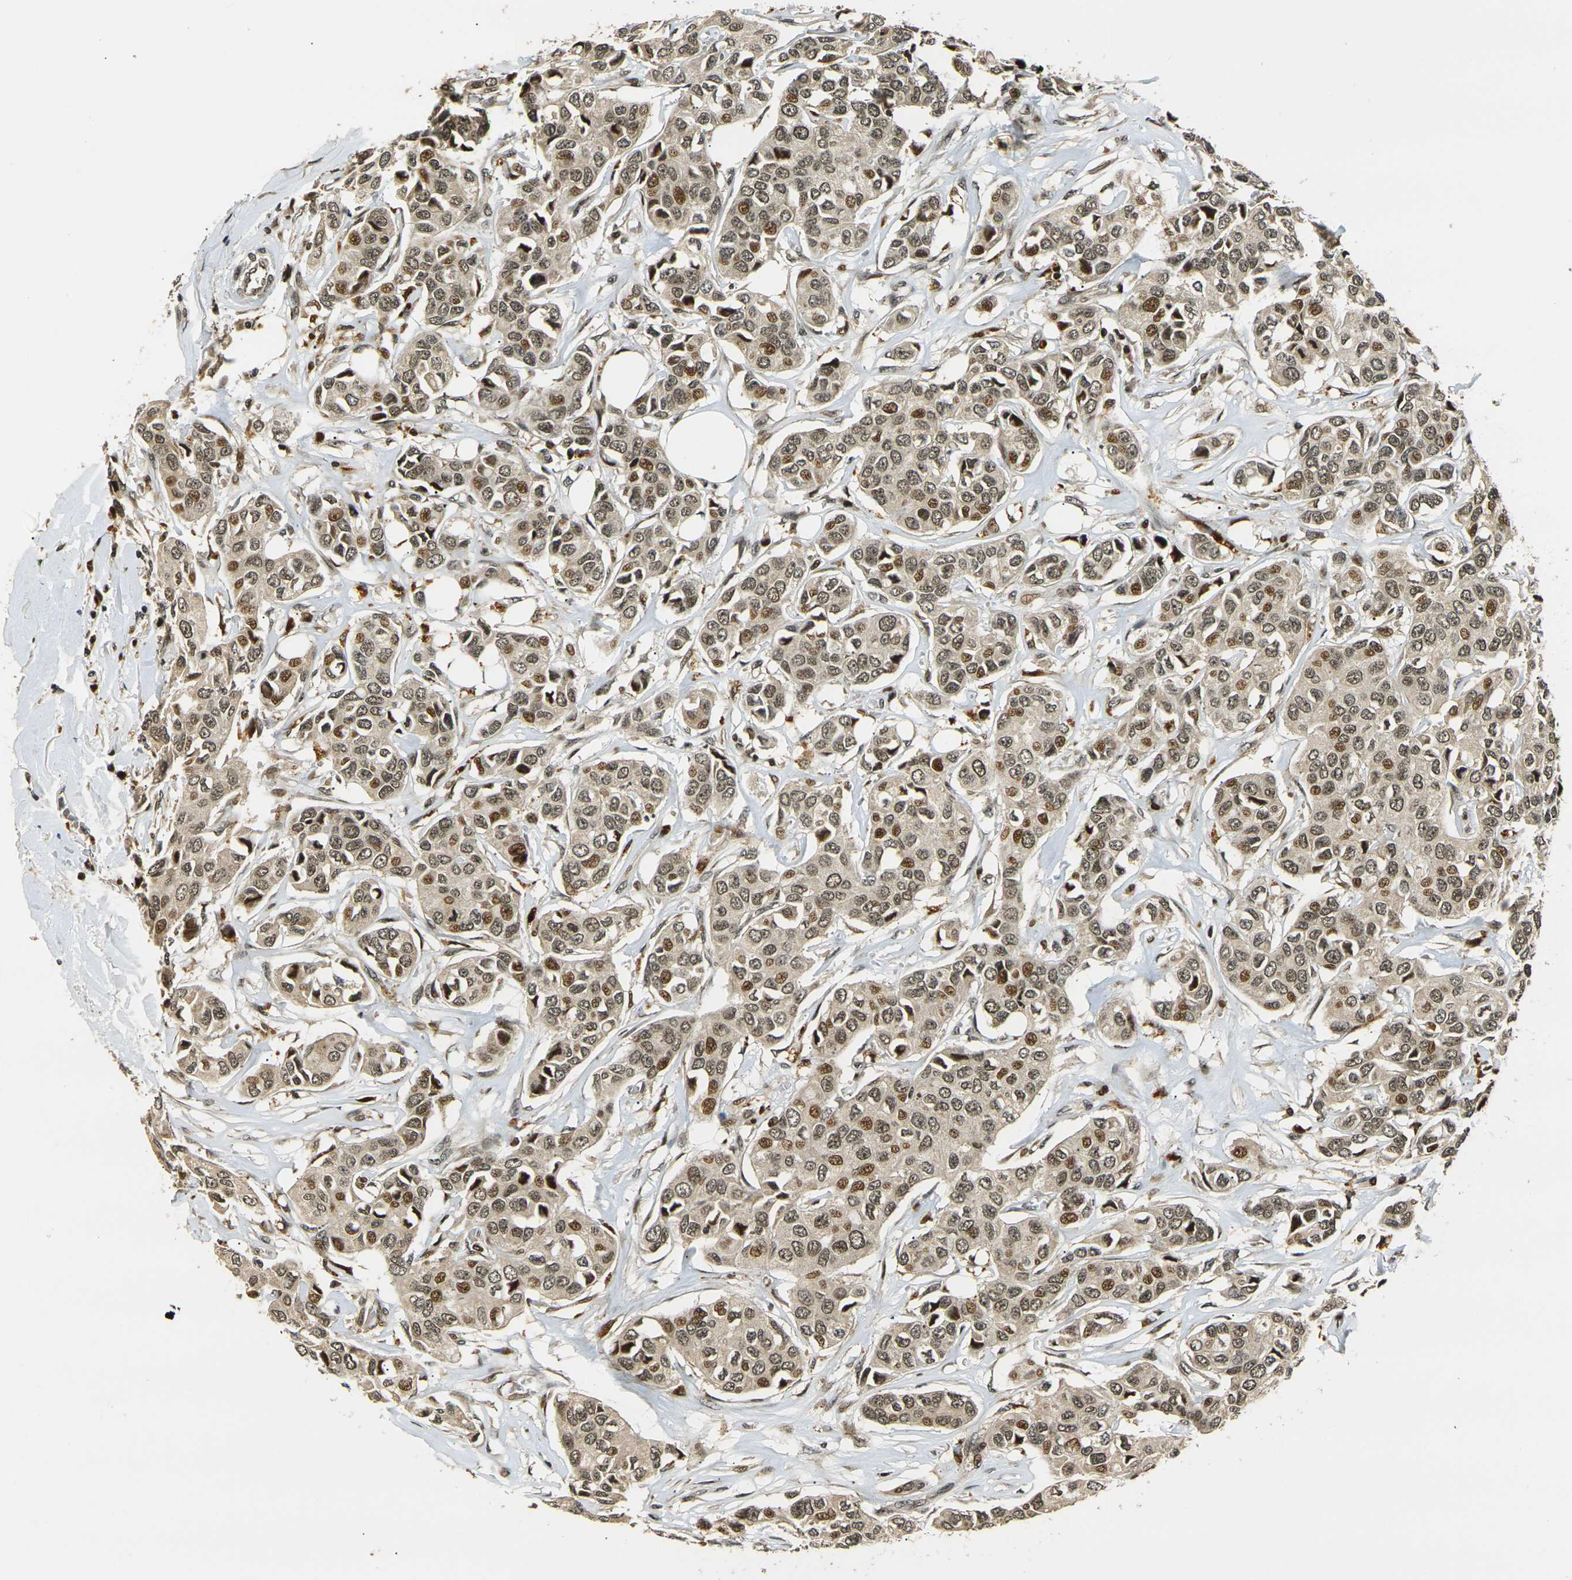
{"staining": {"intensity": "moderate", "quantity": ">75%", "location": "cytoplasmic/membranous,nuclear"}, "tissue": "breast cancer", "cell_type": "Tumor cells", "image_type": "cancer", "snomed": [{"axis": "morphology", "description": "Duct carcinoma"}, {"axis": "topography", "description": "Breast"}], "caption": "Immunohistochemical staining of human invasive ductal carcinoma (breast) demonstrates medium levels of moderate cytoplasmic/membranous and nuclear protein staining in about >75% of tumor cells.", "gene": "ACTL6A", "patient": {"sex": "female", "age": 80}}